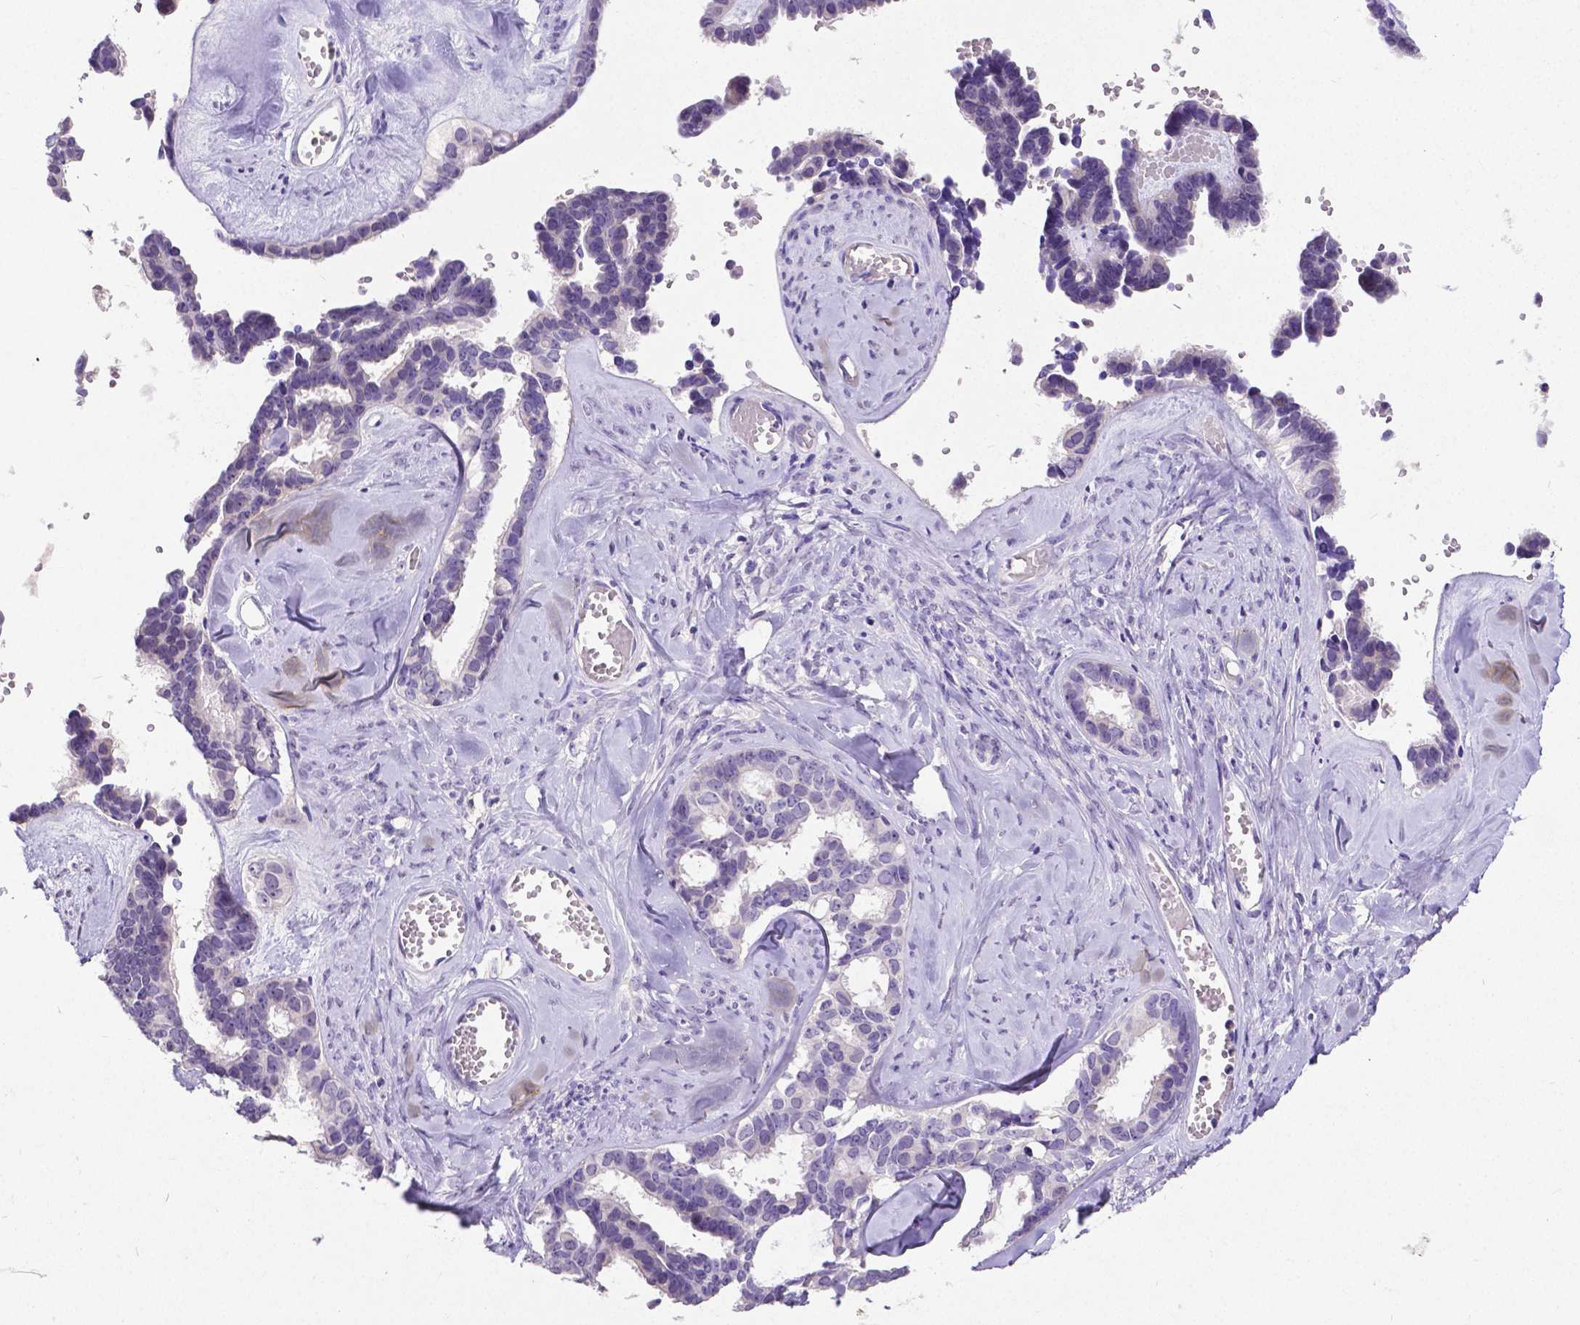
{"staining": {"intensity": "negative", "quantity": "none", "location": "none"}, "tissue": "ovarian cancer", "cell_type": "Tumor cells", "image_type": "cancer", "snomed": [{"axis": "morphology", "description": "Cystadenocarcinoma, serous, NOS"}, {"axis": "topography", "description": "Ovary"}], "caption": "Ovarian cancer was stained to show a protein in brown. There is no significant positivity in tumor cells.", "gene": "CD4", "patient": {"sex": "female", "age": 69}}